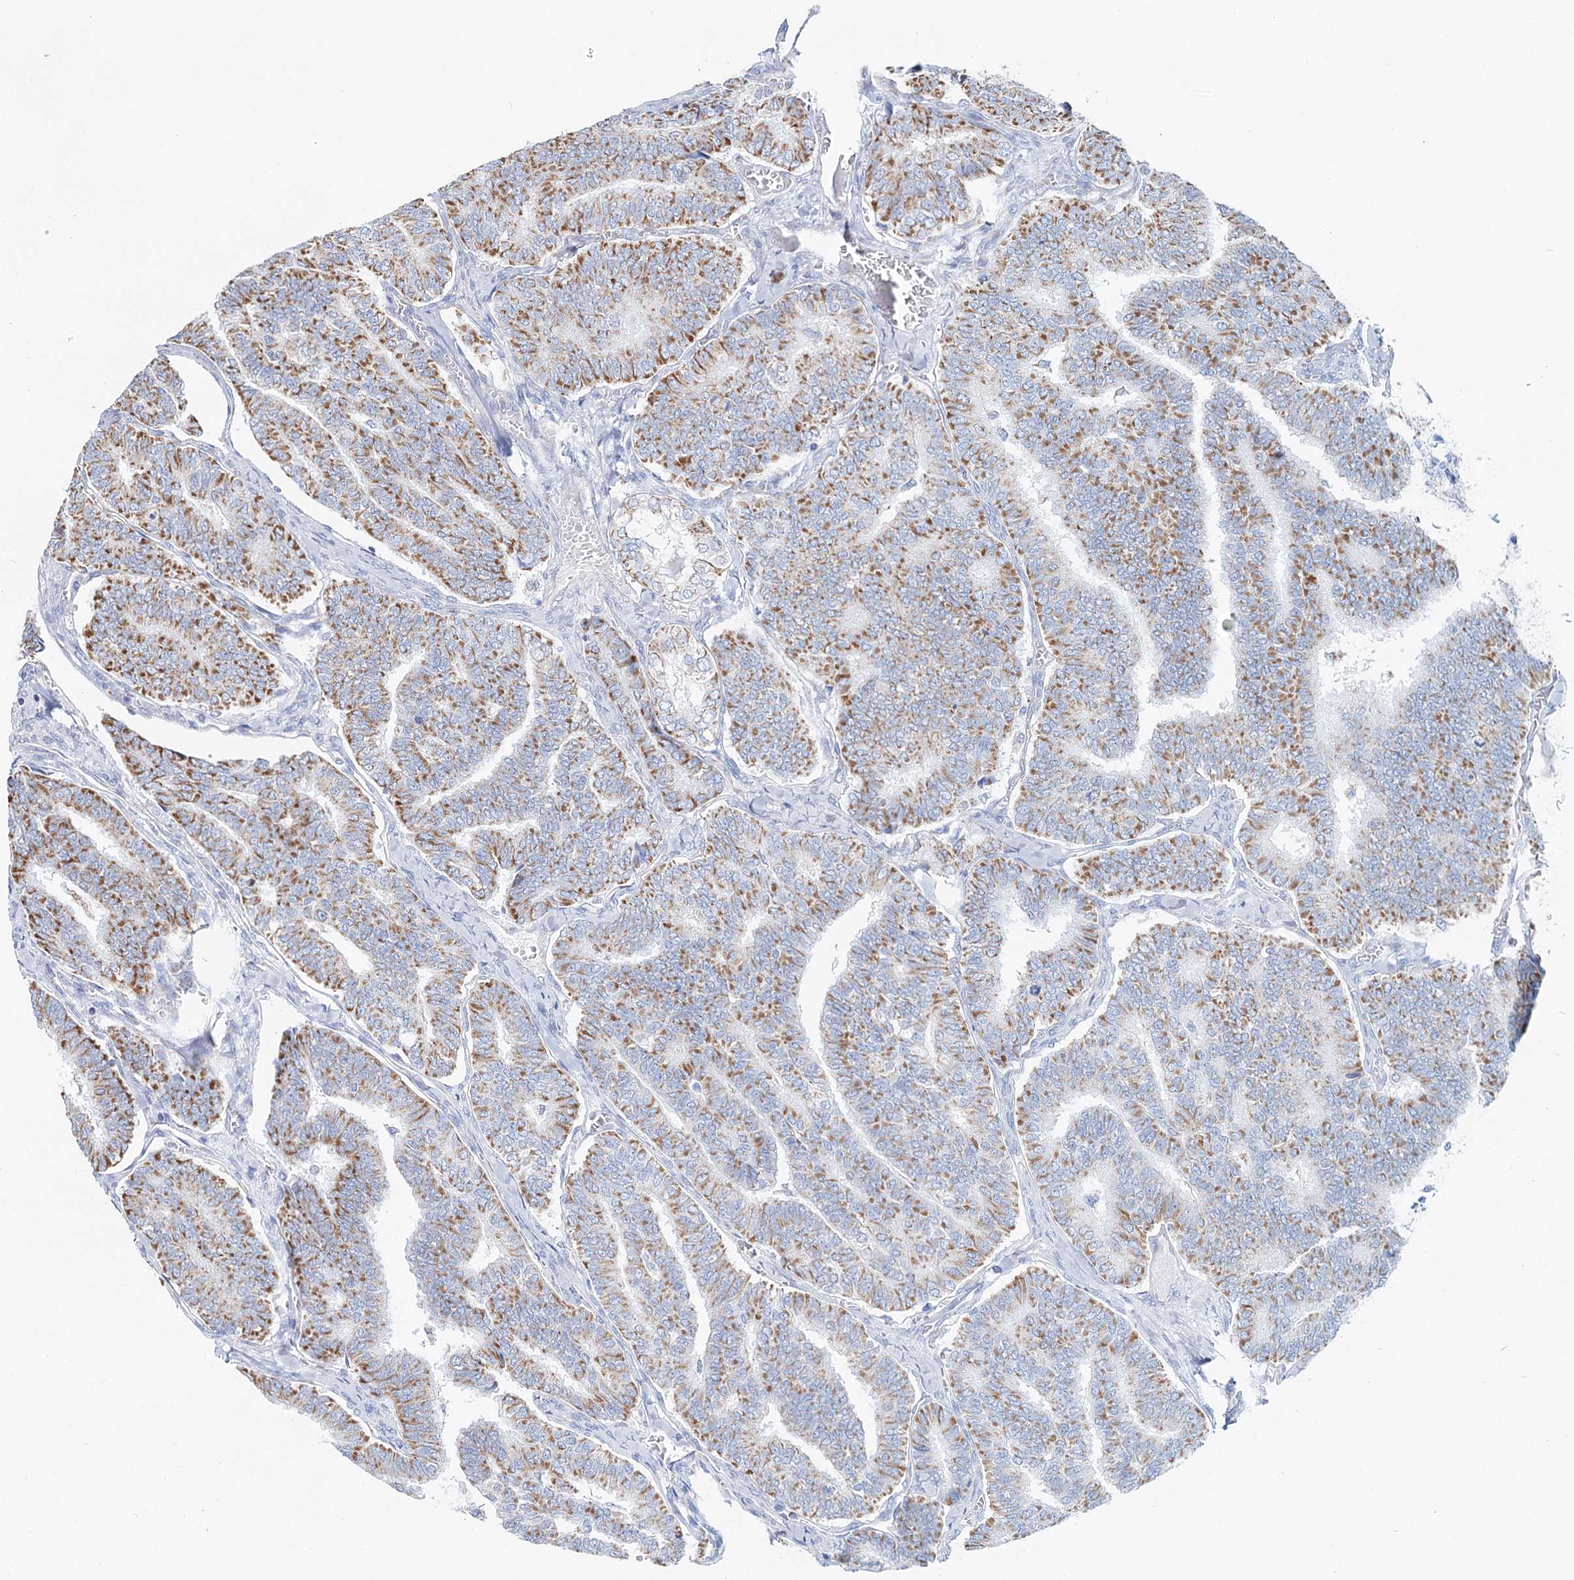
{"staining": {"intensity": "moderate", "quantity": "25%-75%", "location": "cytoplasmic/membranous"}, "tissue": "thyroid cancer", "cell_type": "Tumor cells", "image_type": "cancer", "snomed": [{"axis": "morphology", "description": "Papillary adenocarcinoma, NOS"}, {"axis": "topography", "description": "Thyroid gland"}], "caption": "There is medium levels of moderate cytoplasmic/membranous staining in tumor cells of thyroid cancer (papillary adenocarcinoma), as demonstrated by immunohistochemical staining (brown color).", "gene": "MCCC2", "patient": {"sex": "female", "age": 35}}